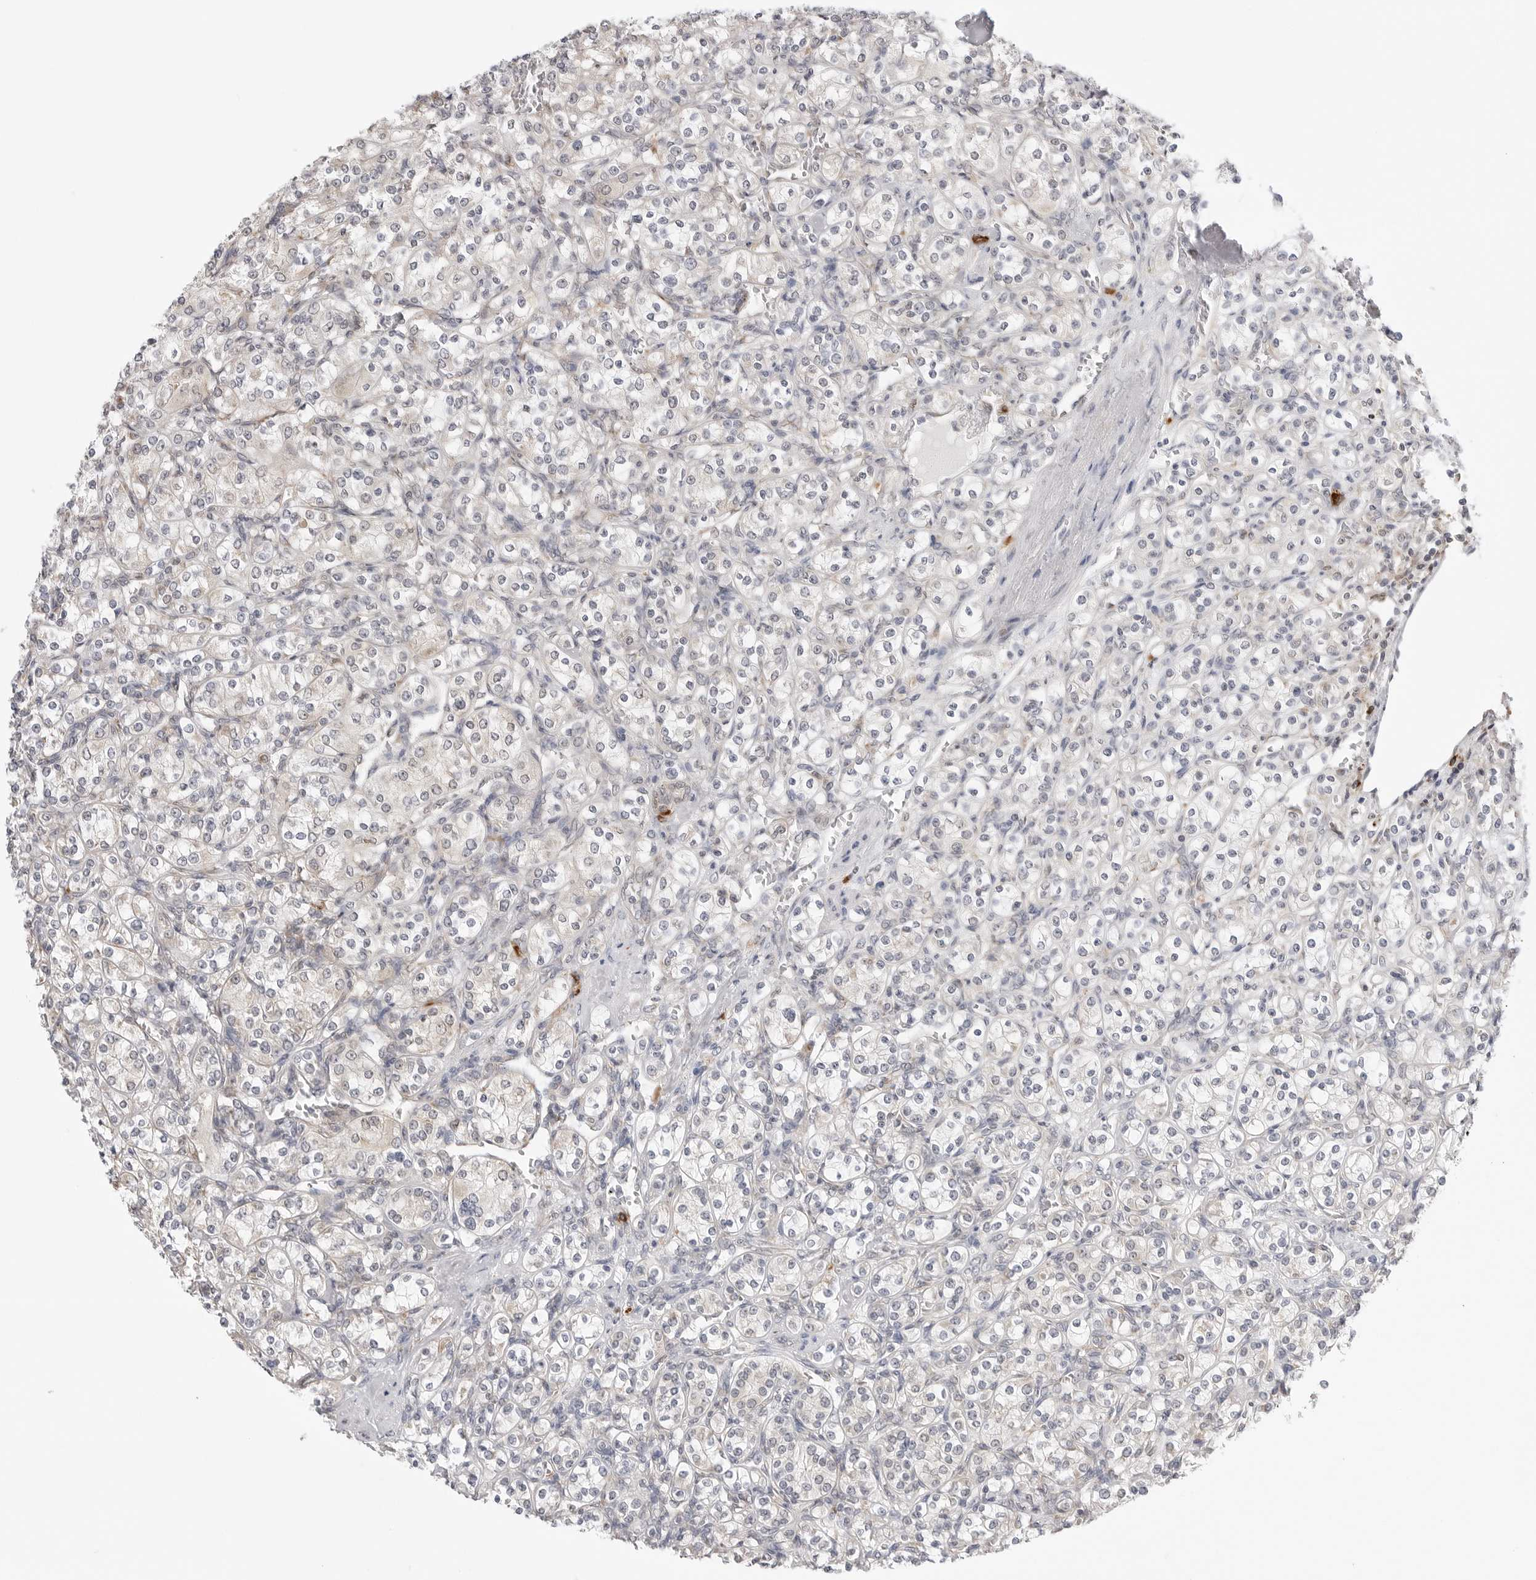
{"staining": {"intensity": "negative", "quantity": "none", "location": "none"}, "tissue": "renal cancer", "cell_type": "Tumor cells", "image_type": "cancer", "snomed": [{"axis": "morphology", "description": "Adenocarcinoma, NOS"}, {"axis": "topography", "description": "Kidney"}], "caption": "Tumor cells are negative for protein expression in human adenocarcinoma (renal). Brightfield microscopy of immunohistochemistry stained with DAB (3,3'-diaminobenzidine) (brown) and hematoxylin (blue), captured at high magnification.", "gene": "RPN1", "patient": {"sex": "male", "age": 77}}